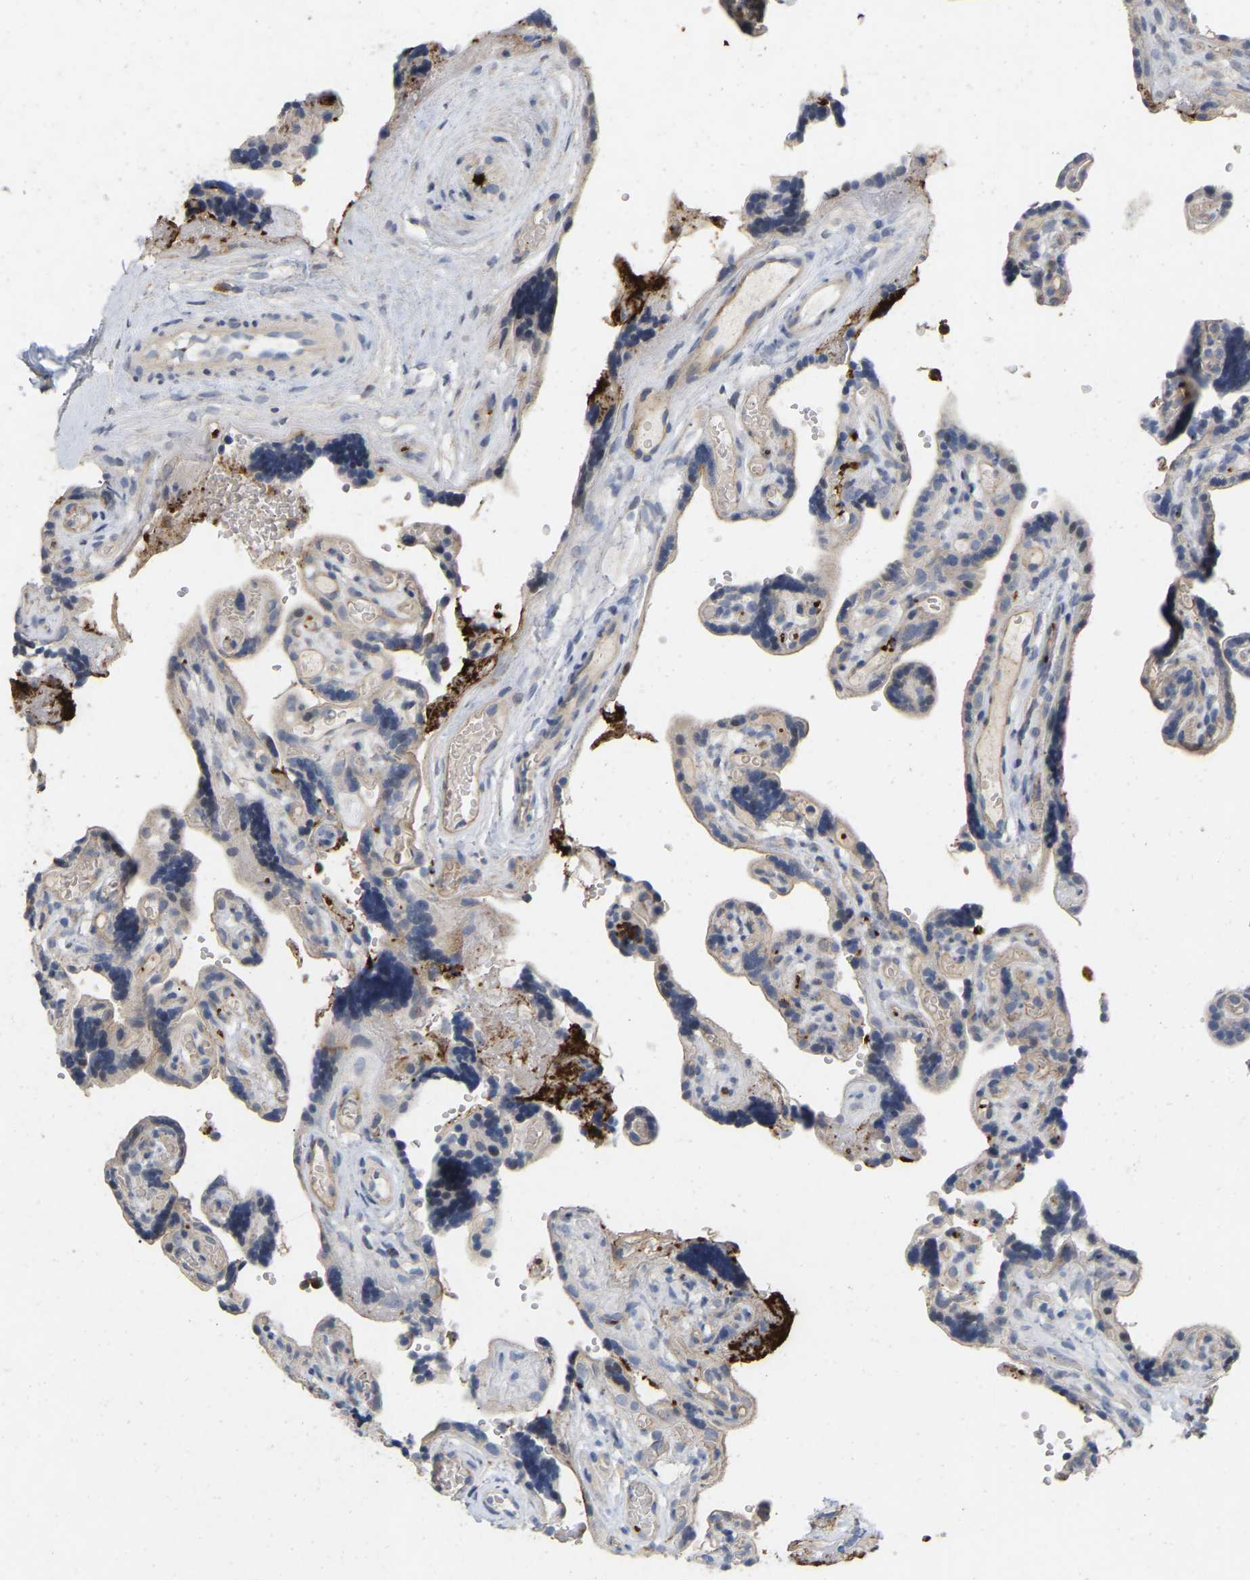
{"staining": {"intensity": "moderate", "quantity": "25%-75%", "location": "cytoplasmic/membranous"}, "tissue": "placenta", "cell_type": "Decidual cells", "image_type": "normal", "snomed": [{"axis": "morphology", "description": "Normal tissue, NOS"}, {"axis": "topography", "description": "Placenta"}], "caption": "Immunohistochemistry (IHC) (DAB (3,3'-diaminobenzidine)) staining of benign placenta shows moderate cytoplasmic/membranous protein positivity in about 25%-75% of decidual cells. (brown staining indicates protein expression, while blue staining denotes nuclei).", "gene": "RHEB", "patient": {"sex": "female", "age": 30}}